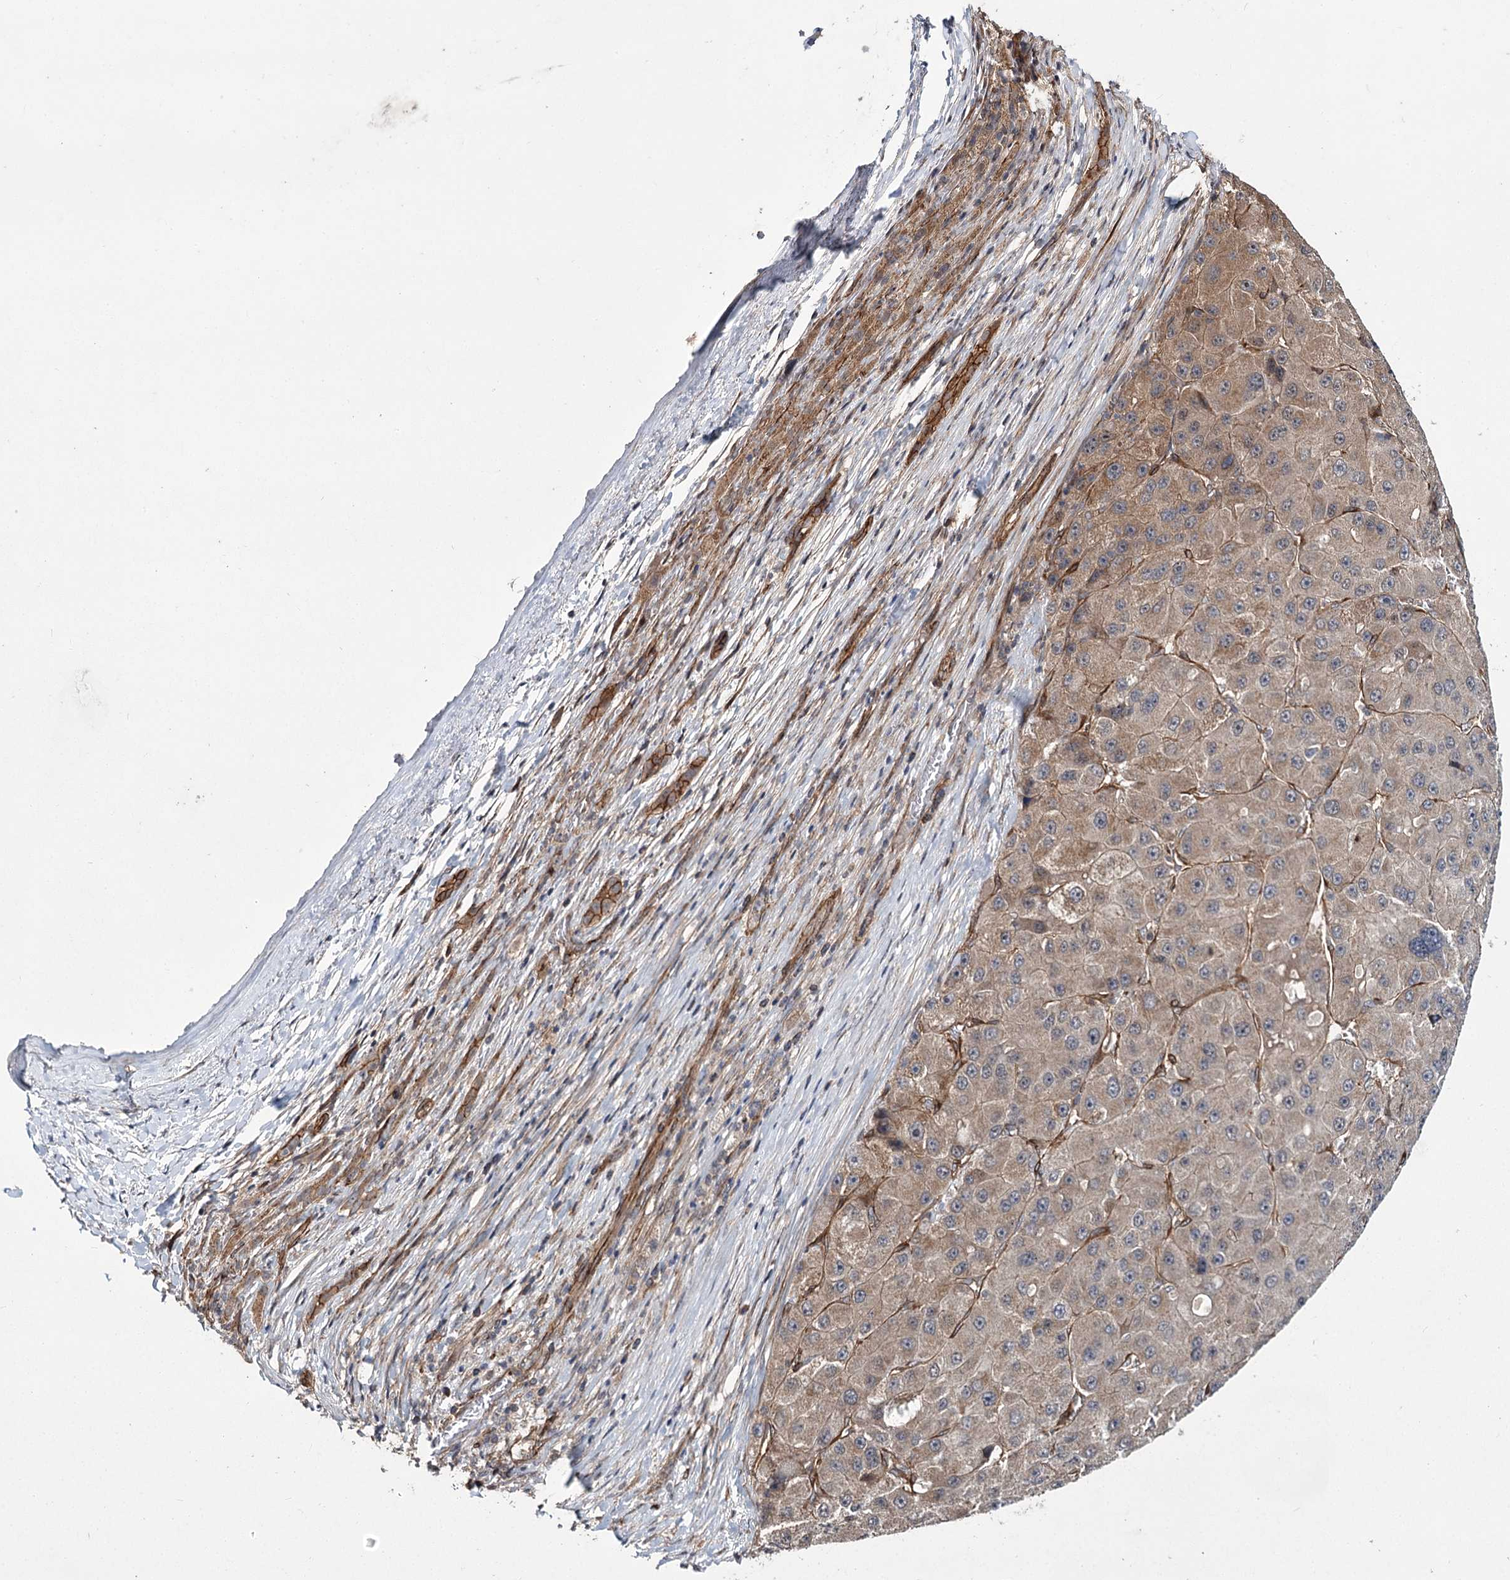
{"staining": {"intensity": "weak", "quantity": ">75%", "location": "cytoplasmic/membranous"}, "tissue": "liver cancer", "cell_type": "Tumor cells", "image_type": "cancer", "snomed": [{"axis": "morphology", "description": "Carcinoma, Hepatocellular, NOS"}, {"axis": "topography", "description": "Liver"}], "caption": "A micrograph showing weak cytoplasmic/membranous positivity in approximately >75% of tumor cells in liver cancer, as visualized by brown immunohistochemical staining.", "gene": "MYO1C", "patient": {"sex": "female", "age": 73}}